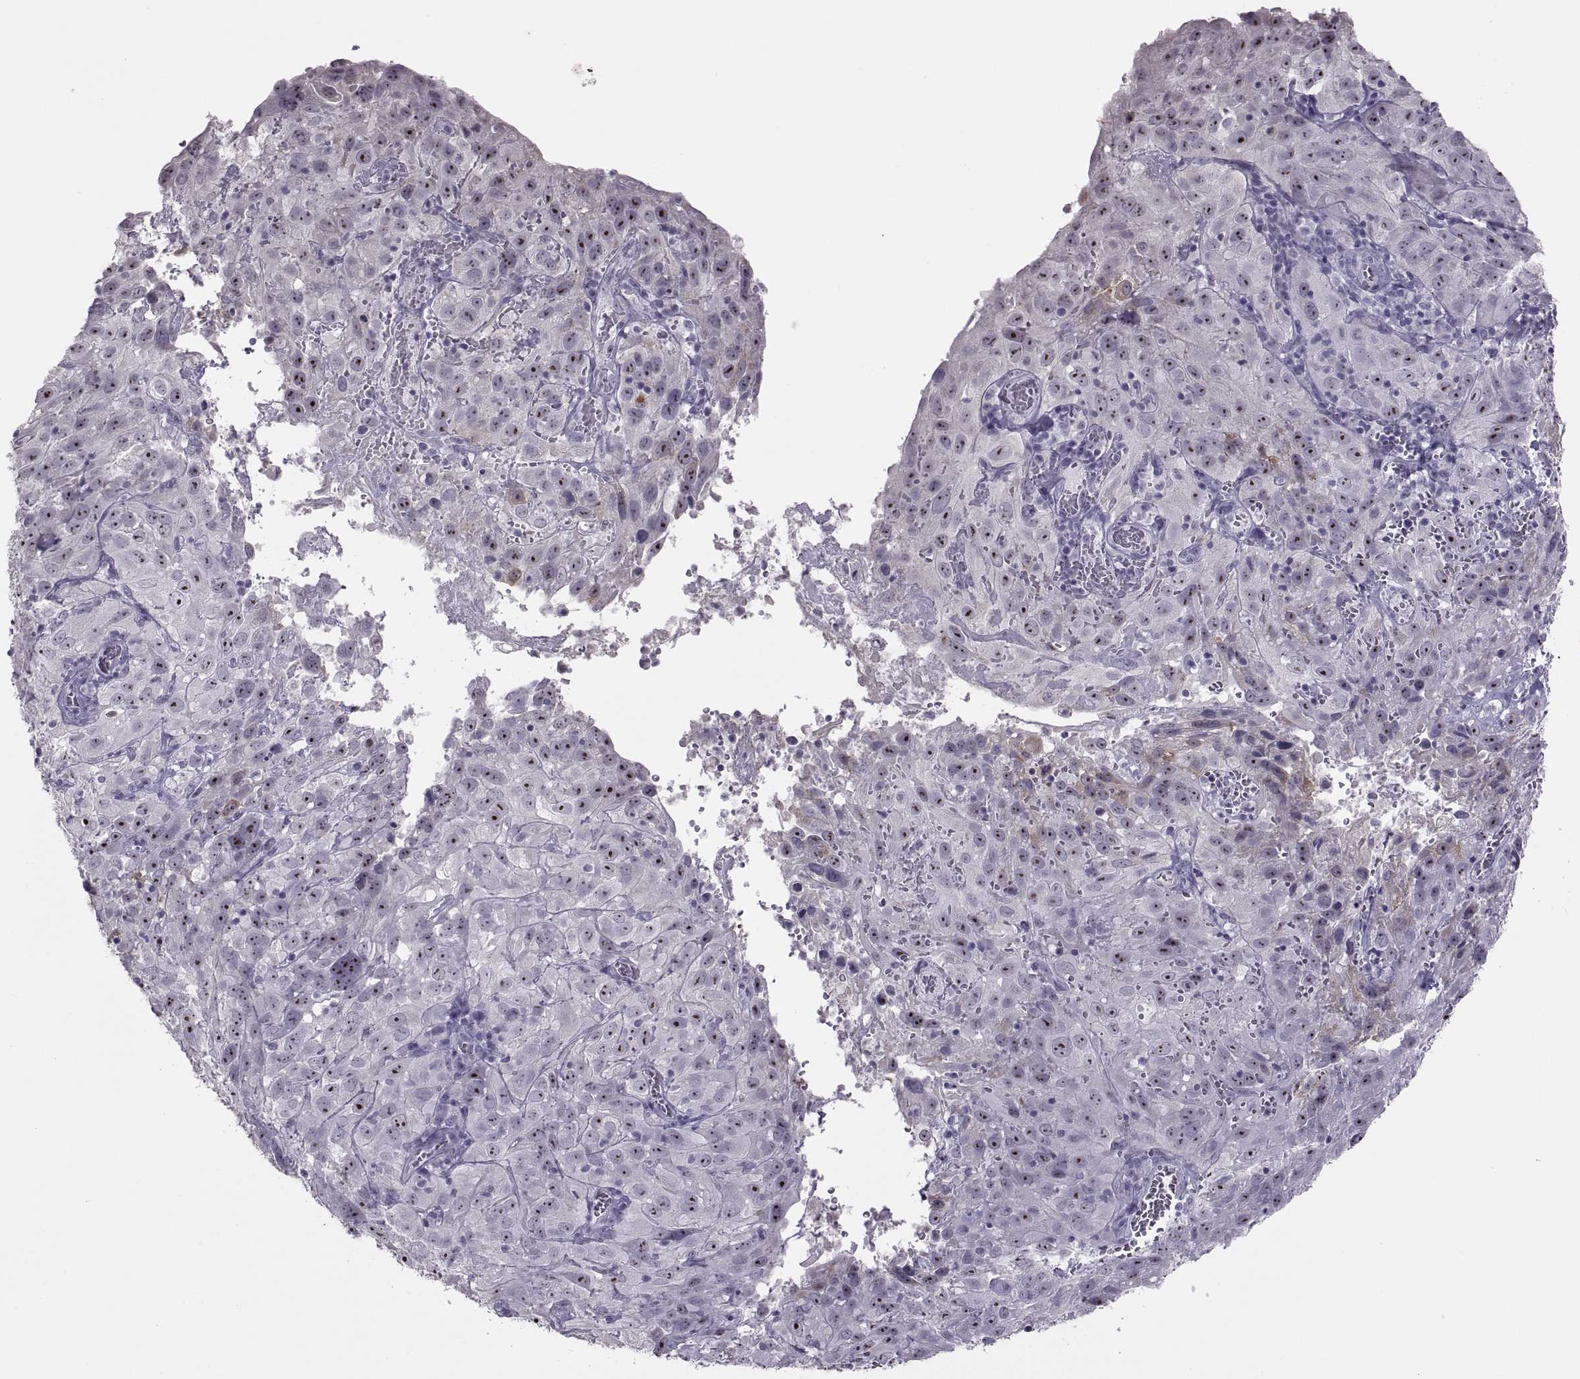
{"staining": {"intensity": "strong", "quantity": "25%-75%", "location": "nuclear"}, "tissue": "cervical cancer", "cell_type": "Tumor cells", "image_type": "cancer", "snomed": [{"axis": "morphology", "description": "Squamous cell carcinoma, NOS"}, {"axis": "topography", "description": "Cervix"}], "caption": "Immunohistochemistry (IHC) (DAB (3,3'-diaminobenzidine)) staining of human cervical squamous cell carcinoma demonstrates strong nuclear protein positivity in approximately 25%-75% of tumor cells.", "gene": "ASIC2", "patient": {"sex": "female", "age": 32}}